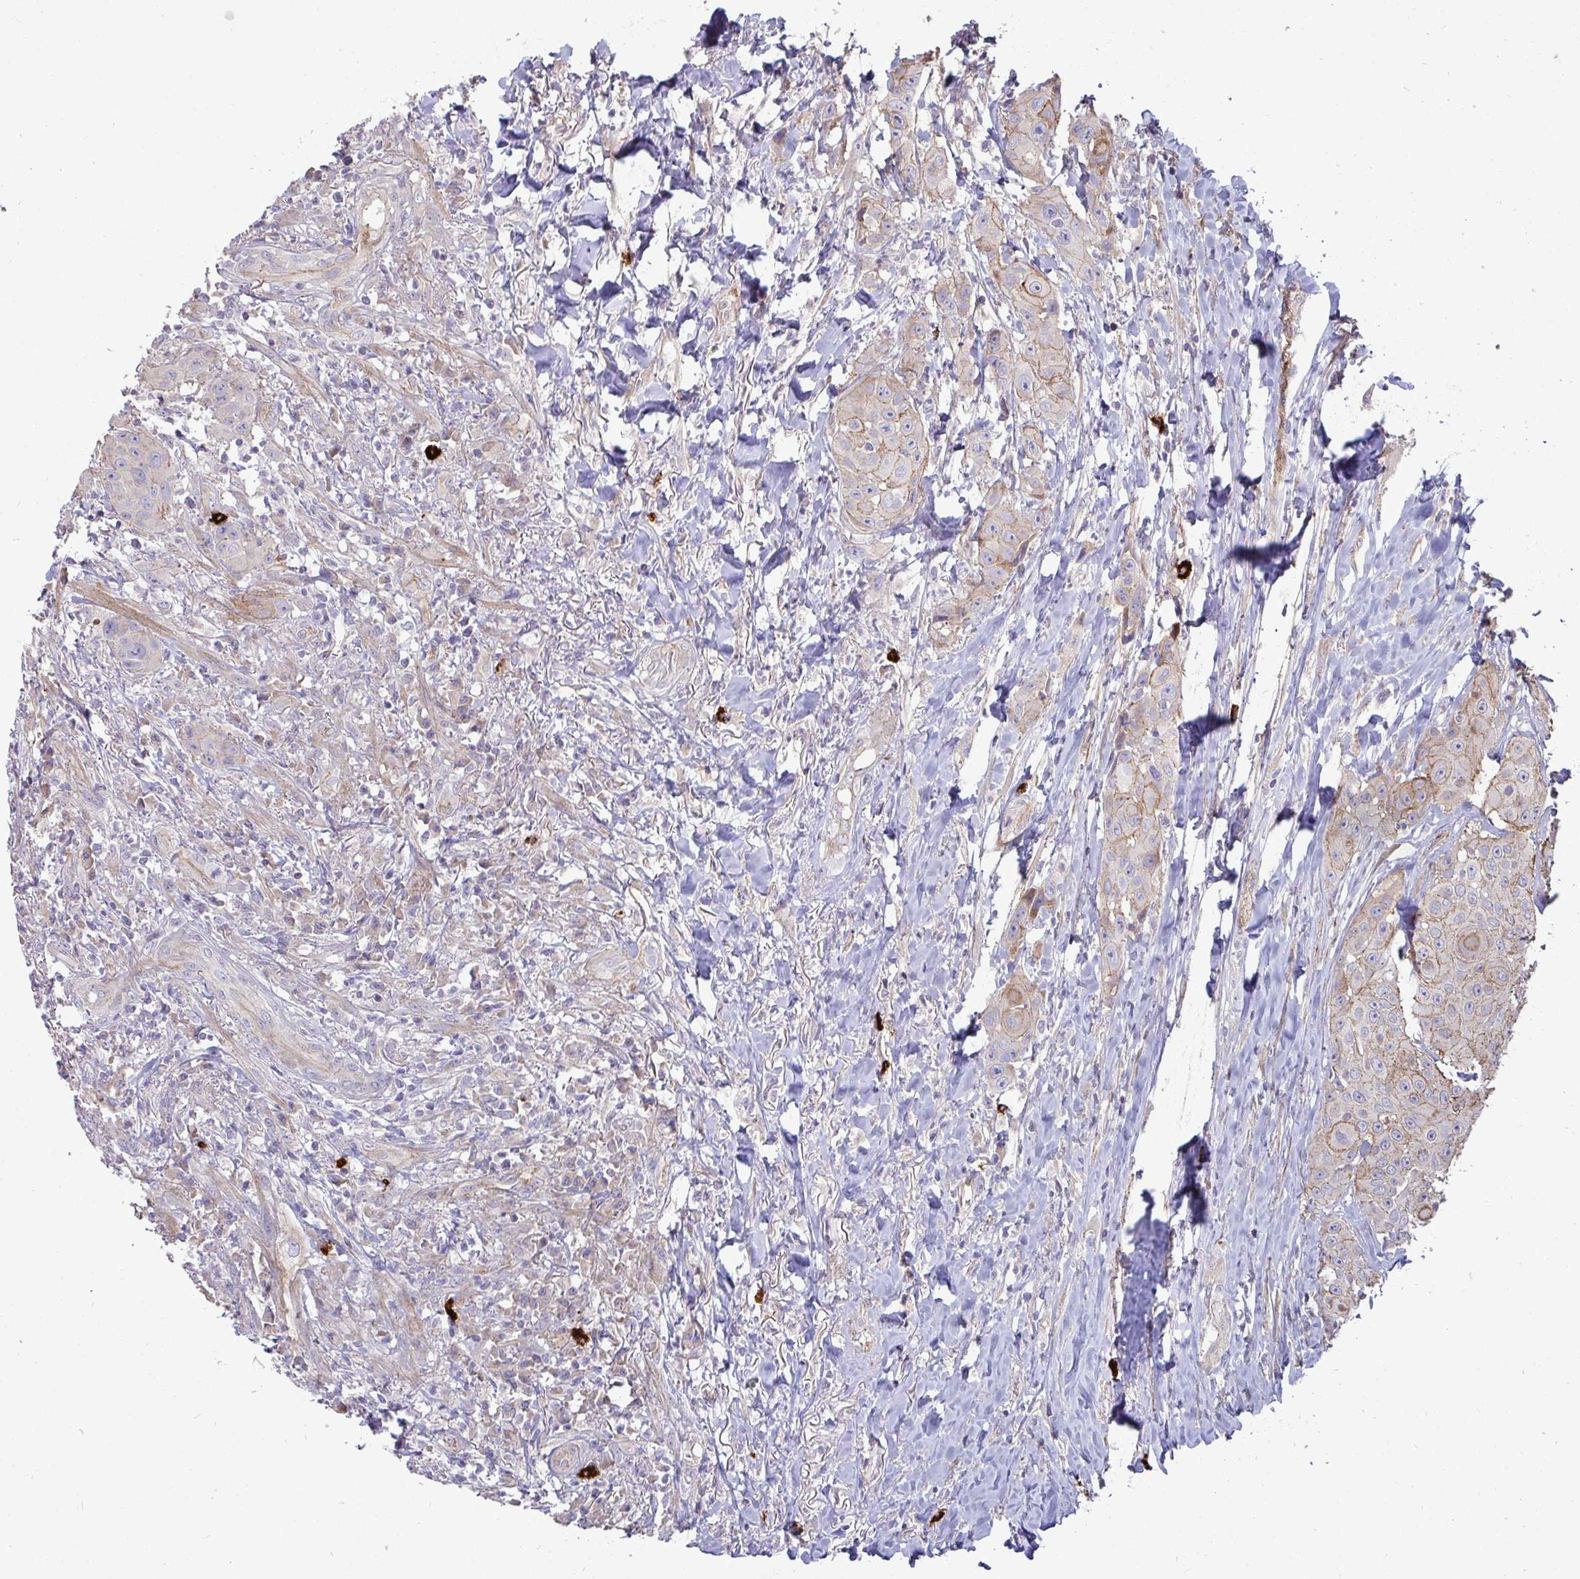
{"staining": {"intensity": "moderate", "quantity": "25%-75%", "location": "cytoplasmic/membranous"}, "tissue": "head and neck cancer", "cell_type": "Tumor cells", "image_type": "cancer", "snomed": [{"axis": "morphology", "description": "Squamous cell carcinoma, NOS"}, {"axis": "topography", "description": "Head-Neck"}], "caption": "Head and neck cancer stained with immunohistochemistry (IHC) demonstrates moderate cytoplasmic/membranous positivity in about 25%-75% of tumor cells. (IHC, brightfield microscopy, high magnification).", "gene": "SH2D1B", "patient": {"sex": "male", "age": 83}}